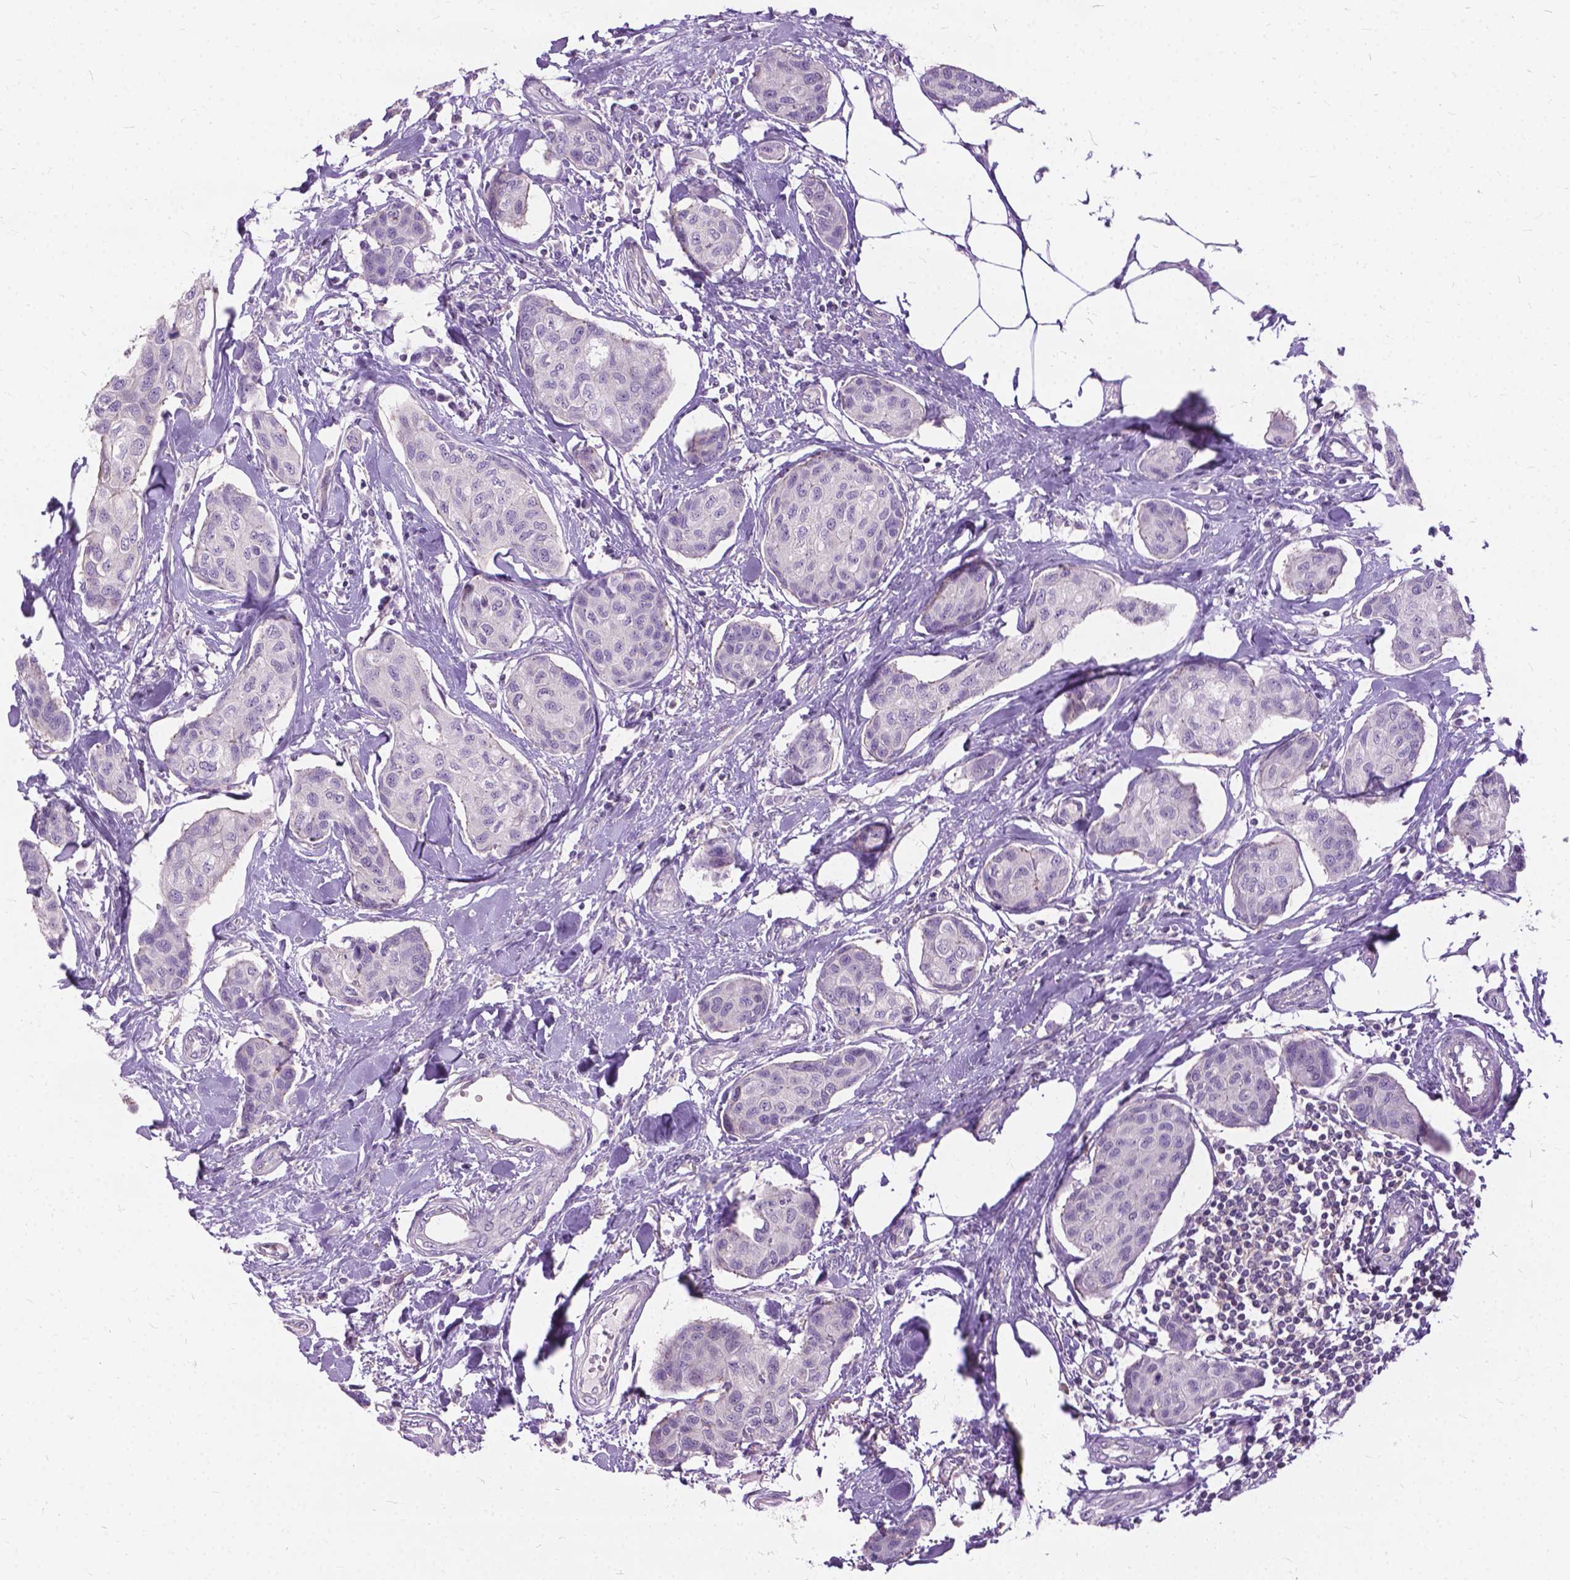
{"staining": {"intensity": "negative", "quantity": "none", "location": "none"}, "tissue": "breast cancer", "cell_type": "Tumor cells", "image_type": "cancer", "snomed": [{"axis": "morphology", "description": "Duct carcinoma"}, {"axis": "topography", "description": "Breast"}], "caption": "Immunohistochemistry (IHC) photomicrograph of breast cancer stained for a protein (brown), which exhibits no expression in tumor cells.", "gene": "JAK3", "patient": {"sex": "female", "age": 80}}